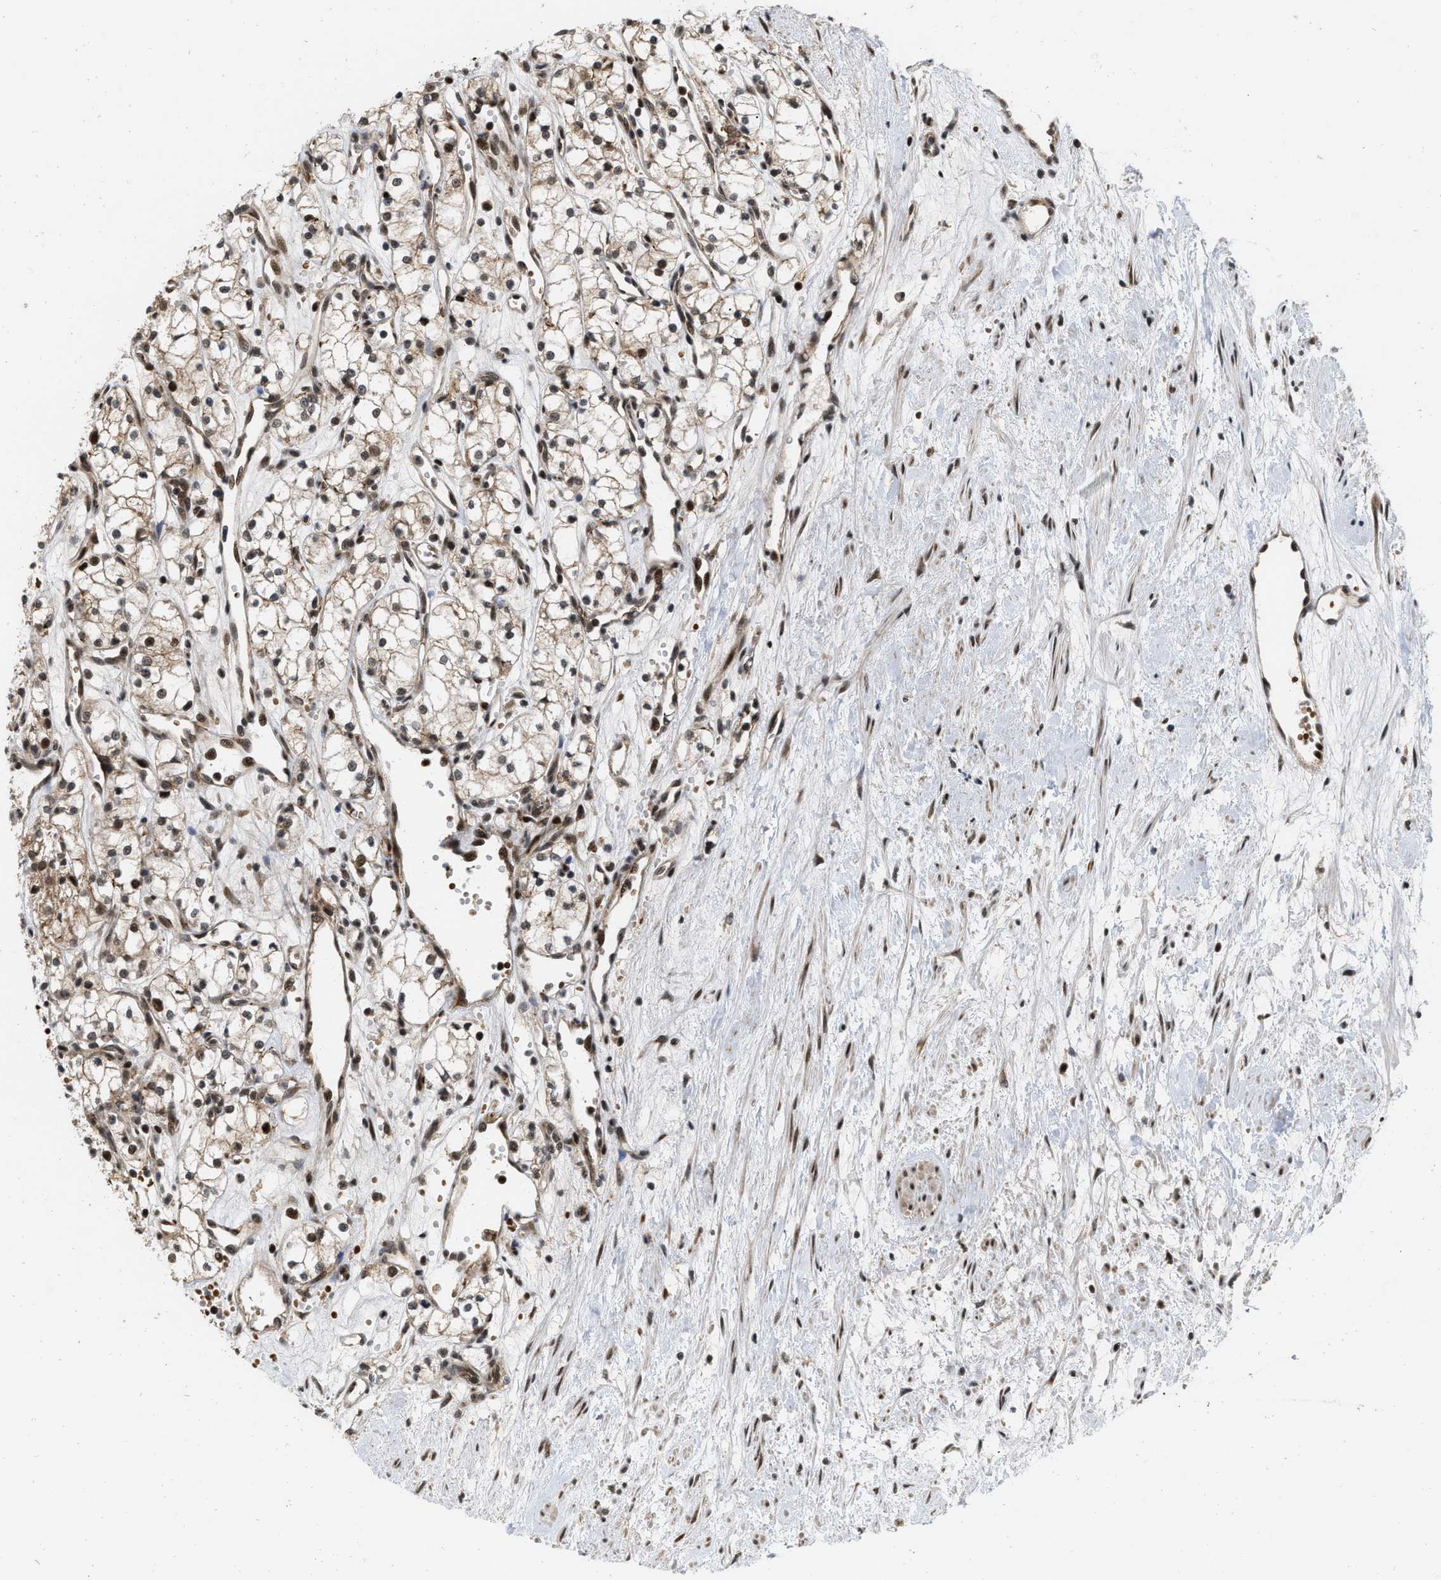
{"staining": {"intensity": "moderate", "quantity": "25%-75%", "location": "nuclear"}, "tissue": "renal cancer", "cell_type": "Tumor cells", "image_type": "cancer", "snomed": [{"axis": "morphology", "description": "Adenocarcinoma, NOS"}, {"axis": "topography", "description": "Kidney"}], "caption": "Immunohistochemistry of human adenocarcinoma (renal) exhibits medium levels of moderate nuclear staining in approximately 25%-75% of tumor cells.", "gene": "ANKRD11", "patient": {"sex": "male", "age": 59}}